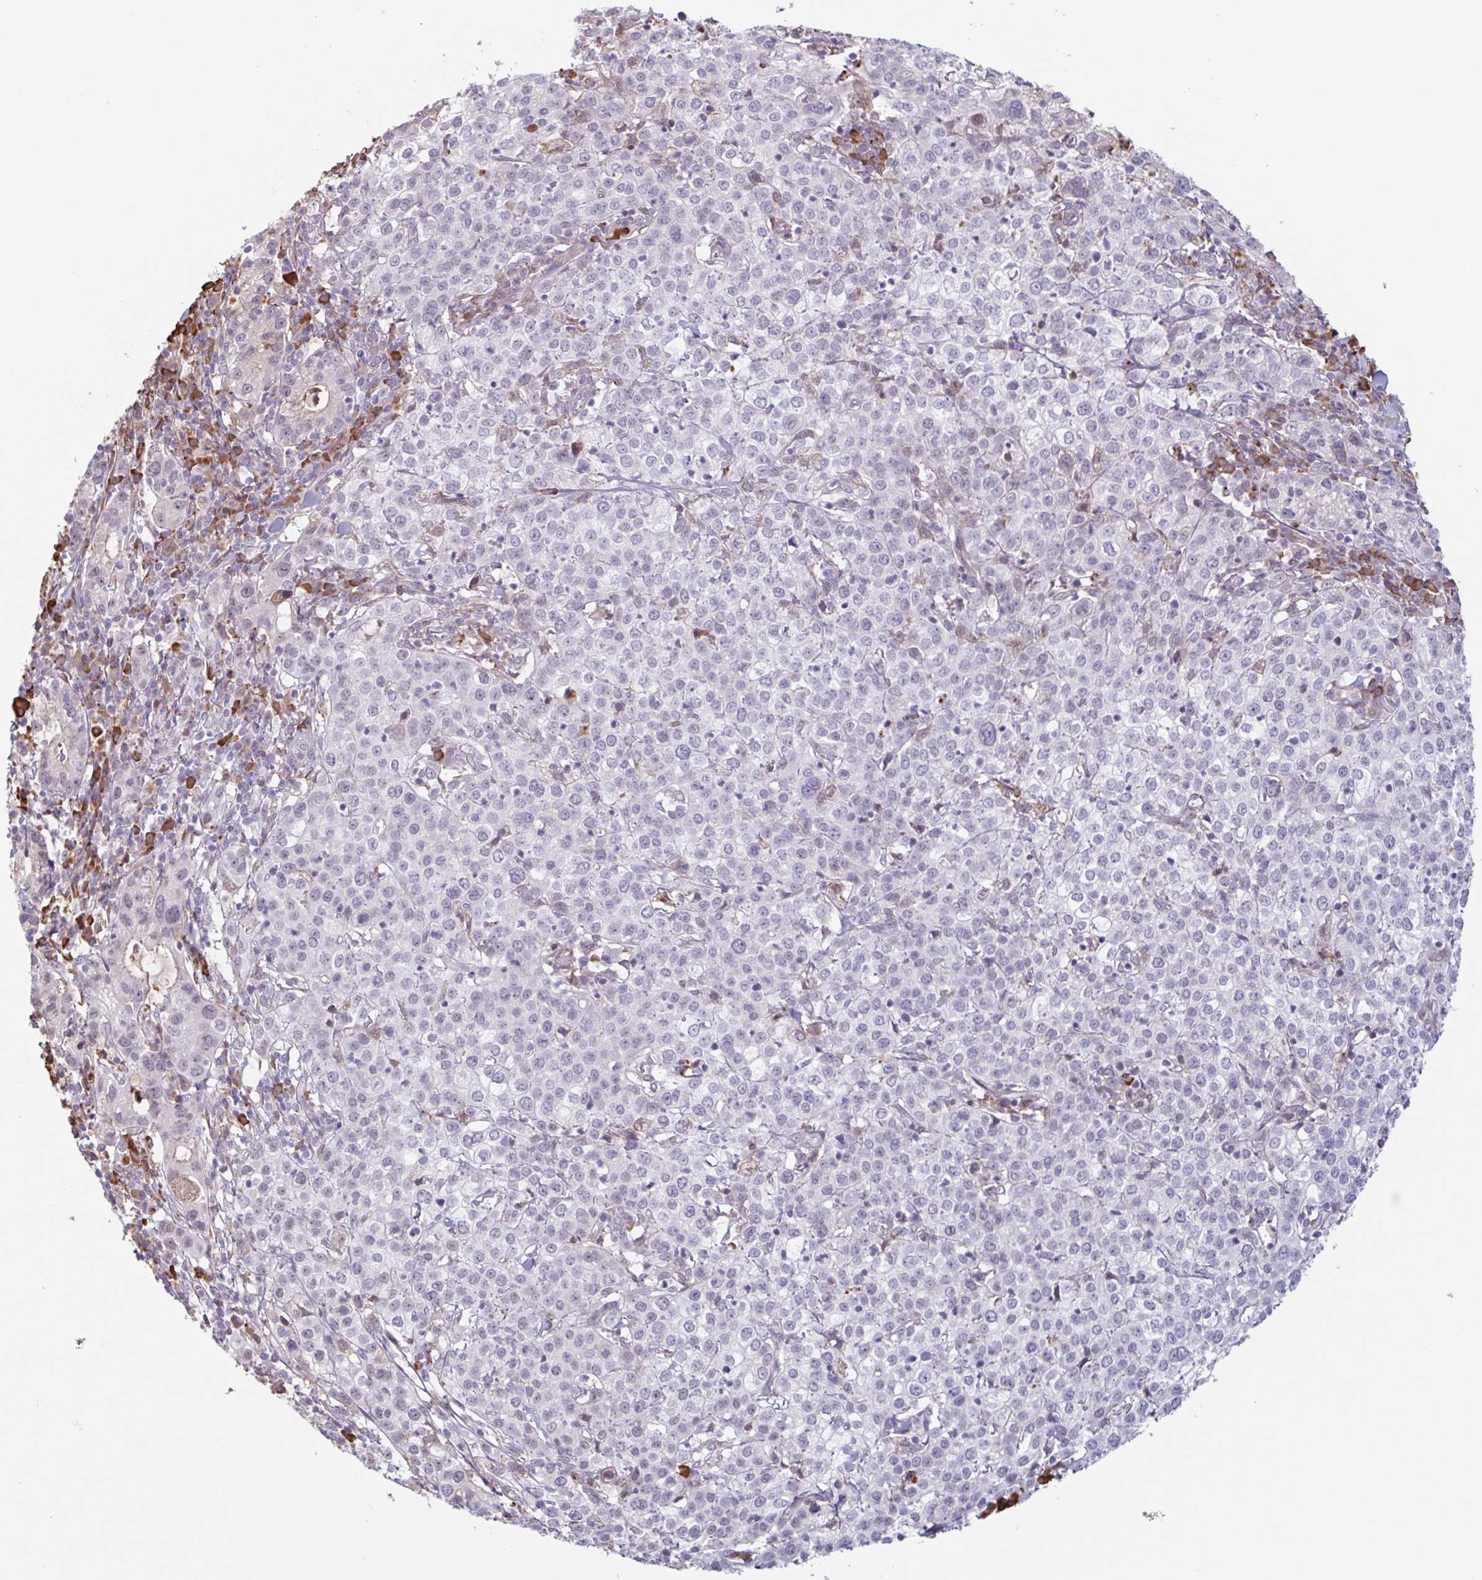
{"staining": {"intensity": "negative", "quantity": "none", "location": "none"}, "tissue": "cervical cancer", "cell_type": "Tumor cells", "image_type": "cancer", "snomed": [{"axis": "morphology", "description": "Normal tissue, NOS"}, {"axis": "morphology", "description": "Adenocarcinoma, NOS"}, {"axis": "topography", "description": "Cervix"}], "caption": "Immunohistochemical staining of cervical adenocarcinoma shows no significant expression in tumor cells. (DAB (3,3'-diaminobenzidine) immunohistochemistry with hematoxylin counter stain).", "gene": "TAF1D", "patient": {"sex": "female", "age": 44}}